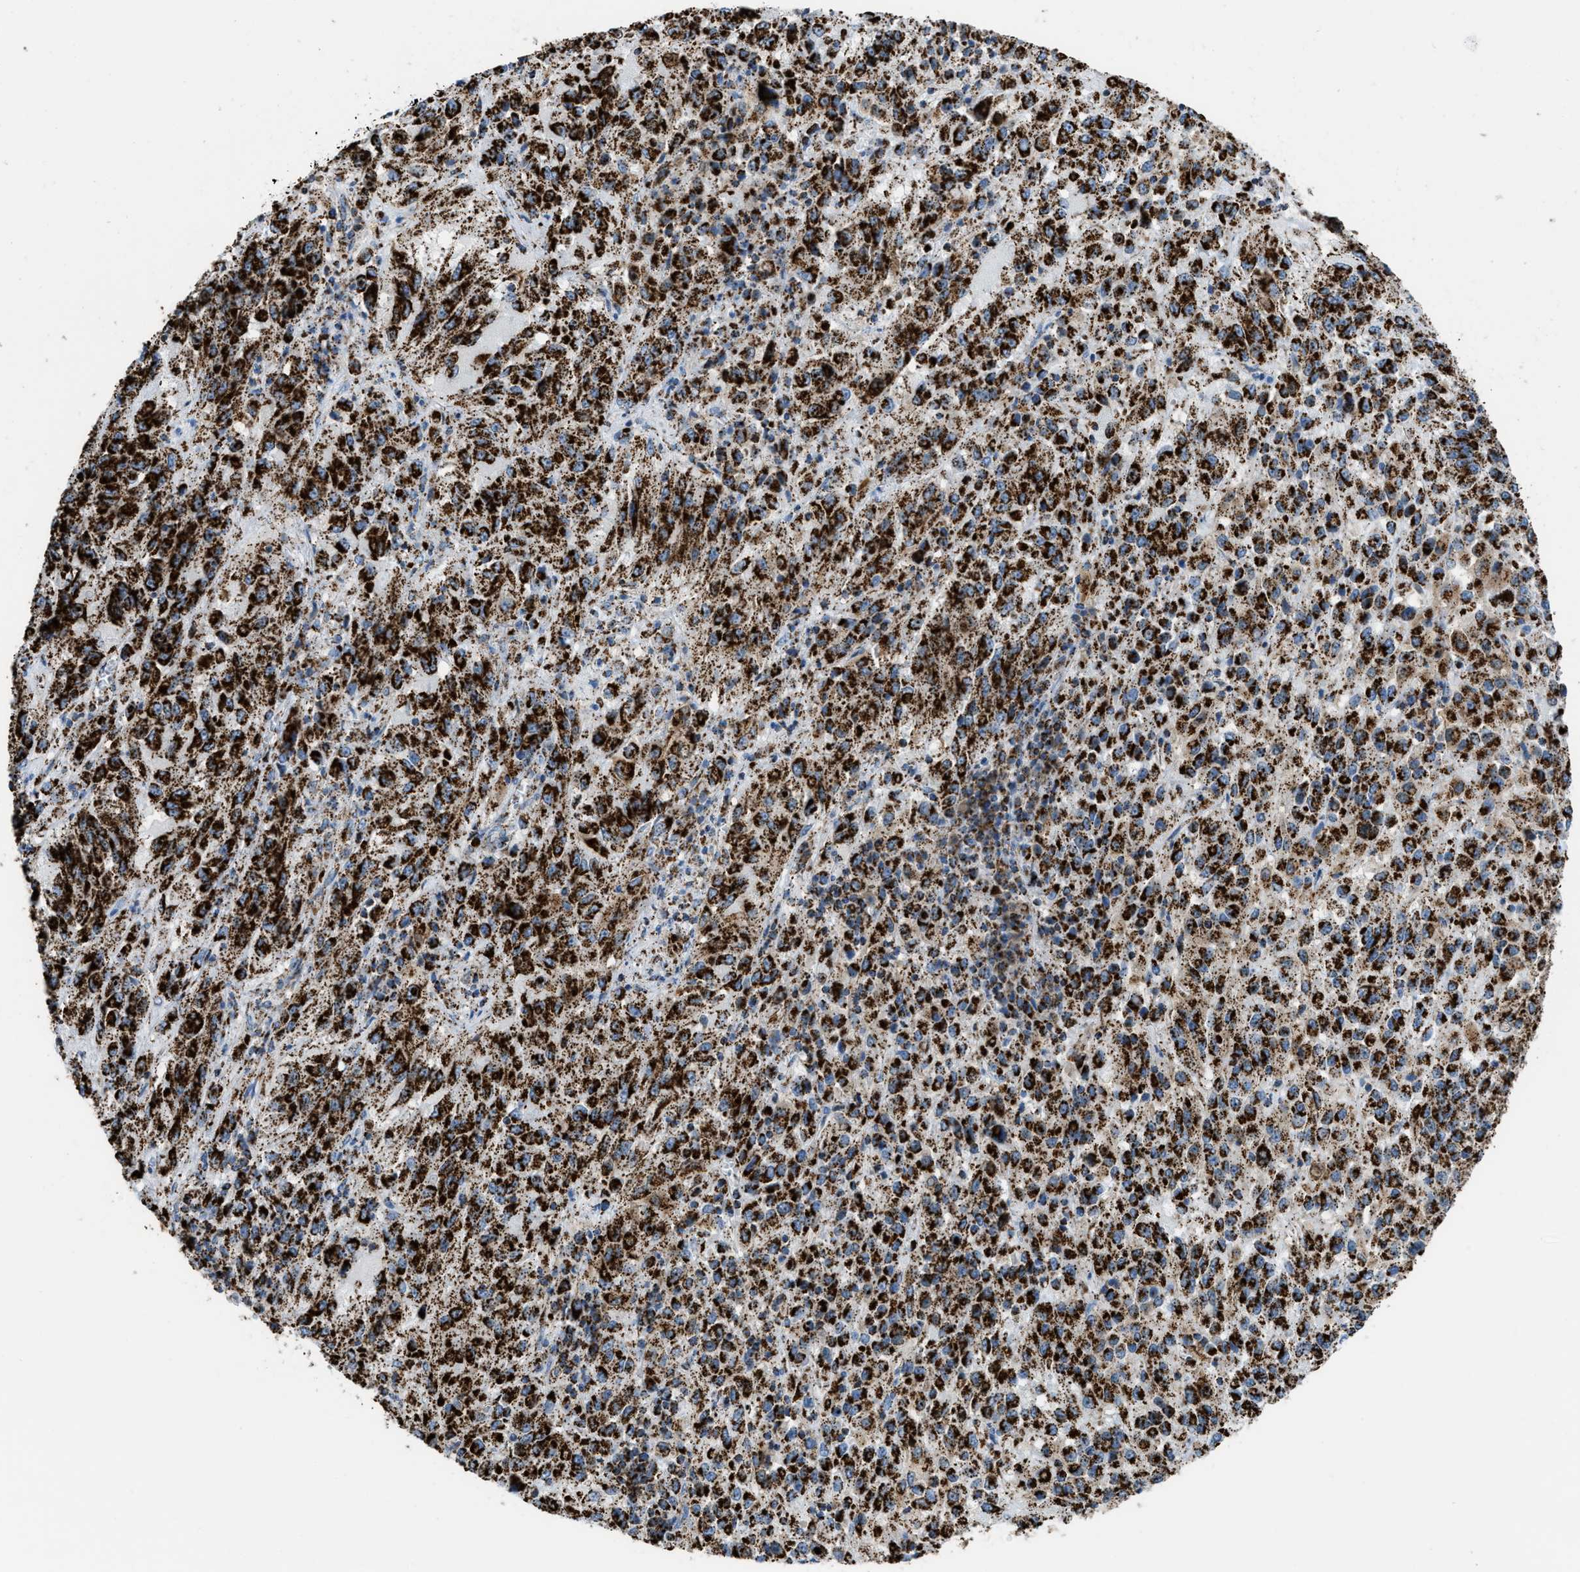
{"staining": {"intensity": "strong", "quantity": ">75%", "location": "cytoplasmic/membranous"}, "tissue": "melanoma", "cell_type": "Tumor cells", "image_type": "cancer", "snomed": [{"axis": "morphology", "description": "Malignant melanoma, Metastatic site"}, {"axis": "topography", "description": "Lung"}], "caption": "Human malignant melanoma (metastatic site) stained with a protein marker shows strong staining in tumor cells.", "gene": "ETFB", "patient": {"sex": "male", "age": 64}}